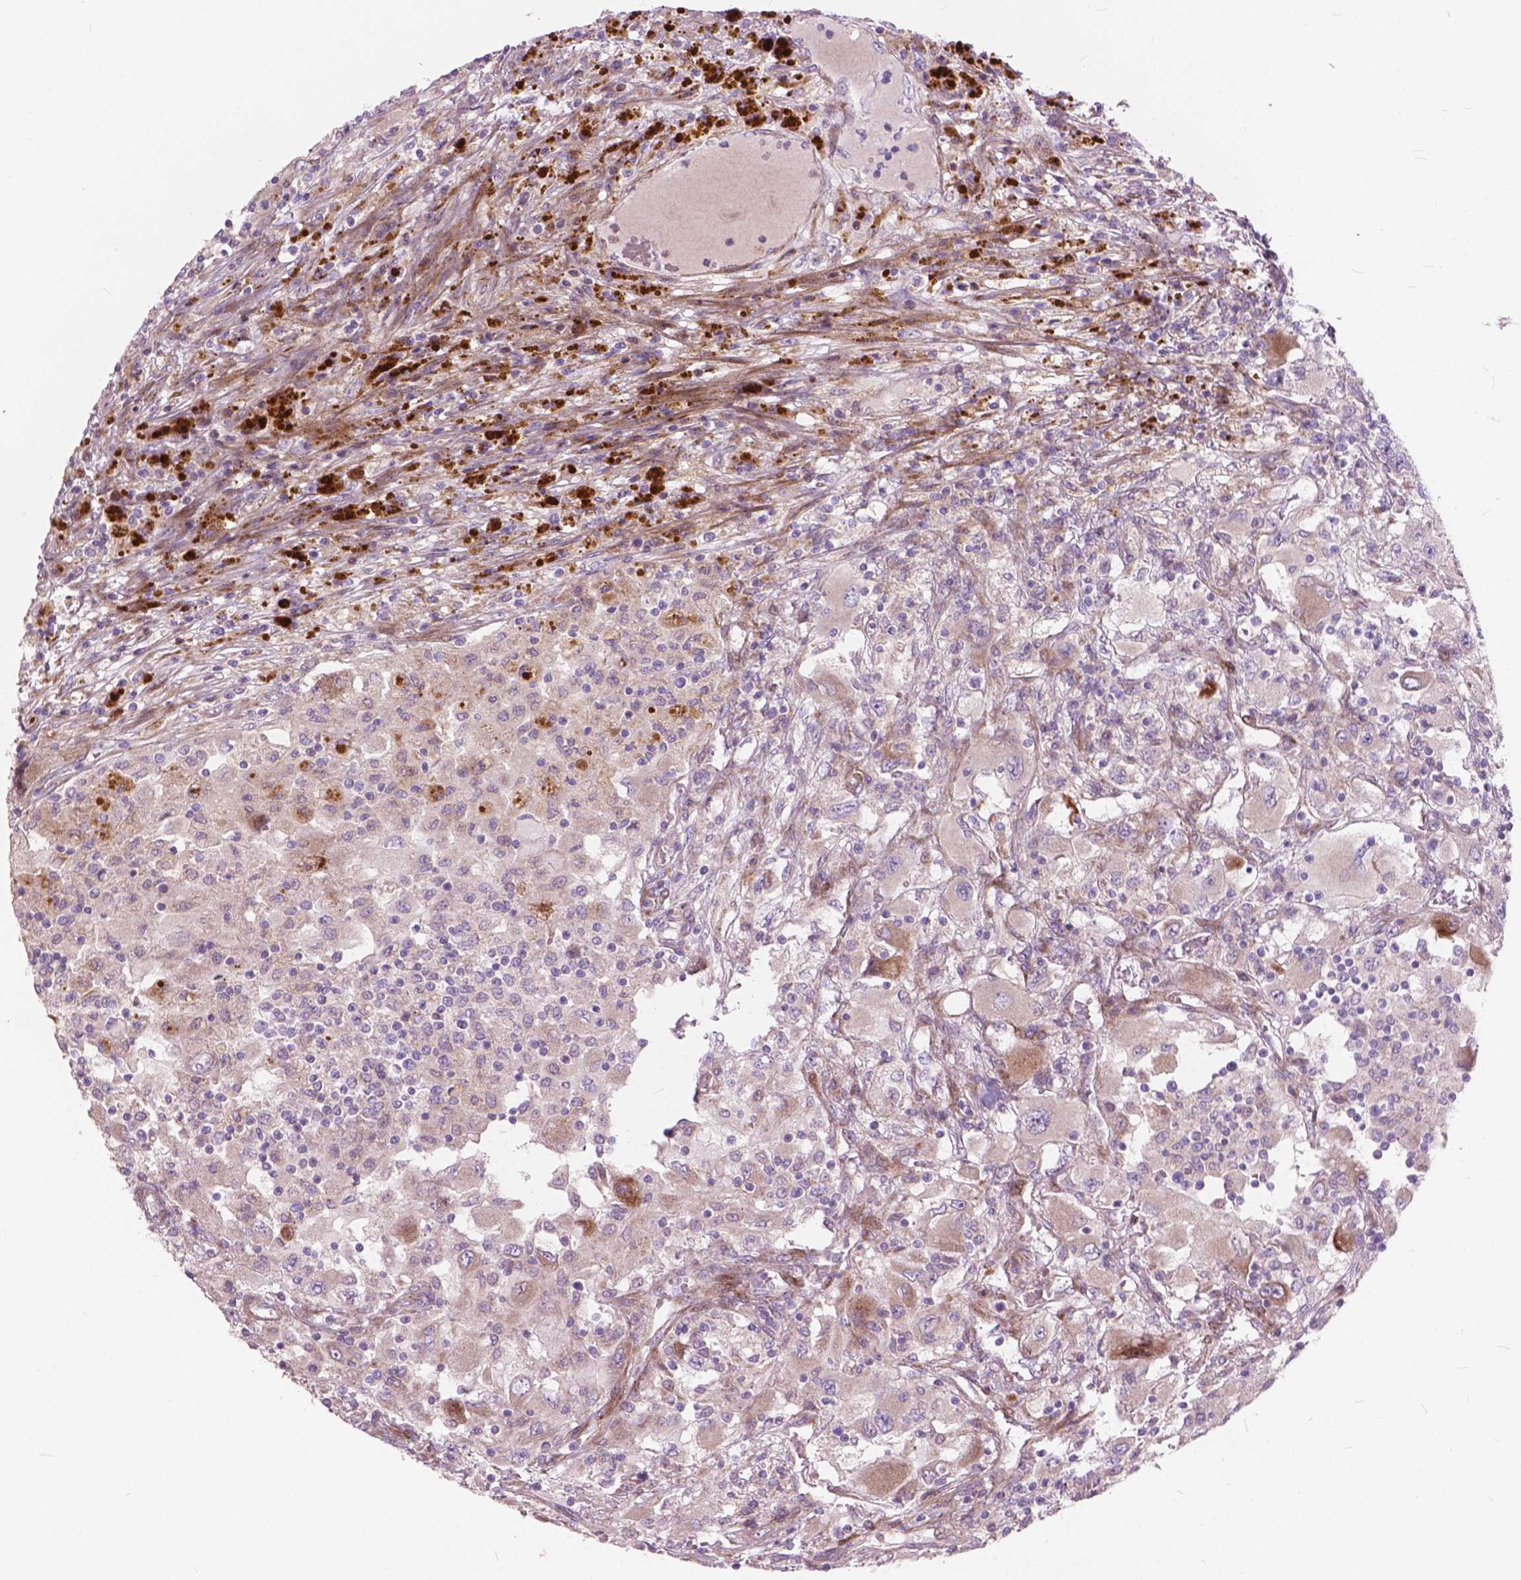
{"staining": {"intensity": "moderate", "quantity": "<25%", "location": "cytoplasmic/membranous"}, "tissue": "renal cancer", "cell_type": "Tumor cells", "image_type": "cancer", "snomed": [{"axis": "morphology", "description": "Adenocarcinoma, NOS"}, {"axis": "topography", "description": "Kidney"}], "caption": "Renal adenocarcinoma stained with a brown dye displays moderate cytoplasmic/membranous positive positivity in approximately <25% of tumor cells.", "gene": "MORN1", "patient": {"sex": "female", "age": 67}}